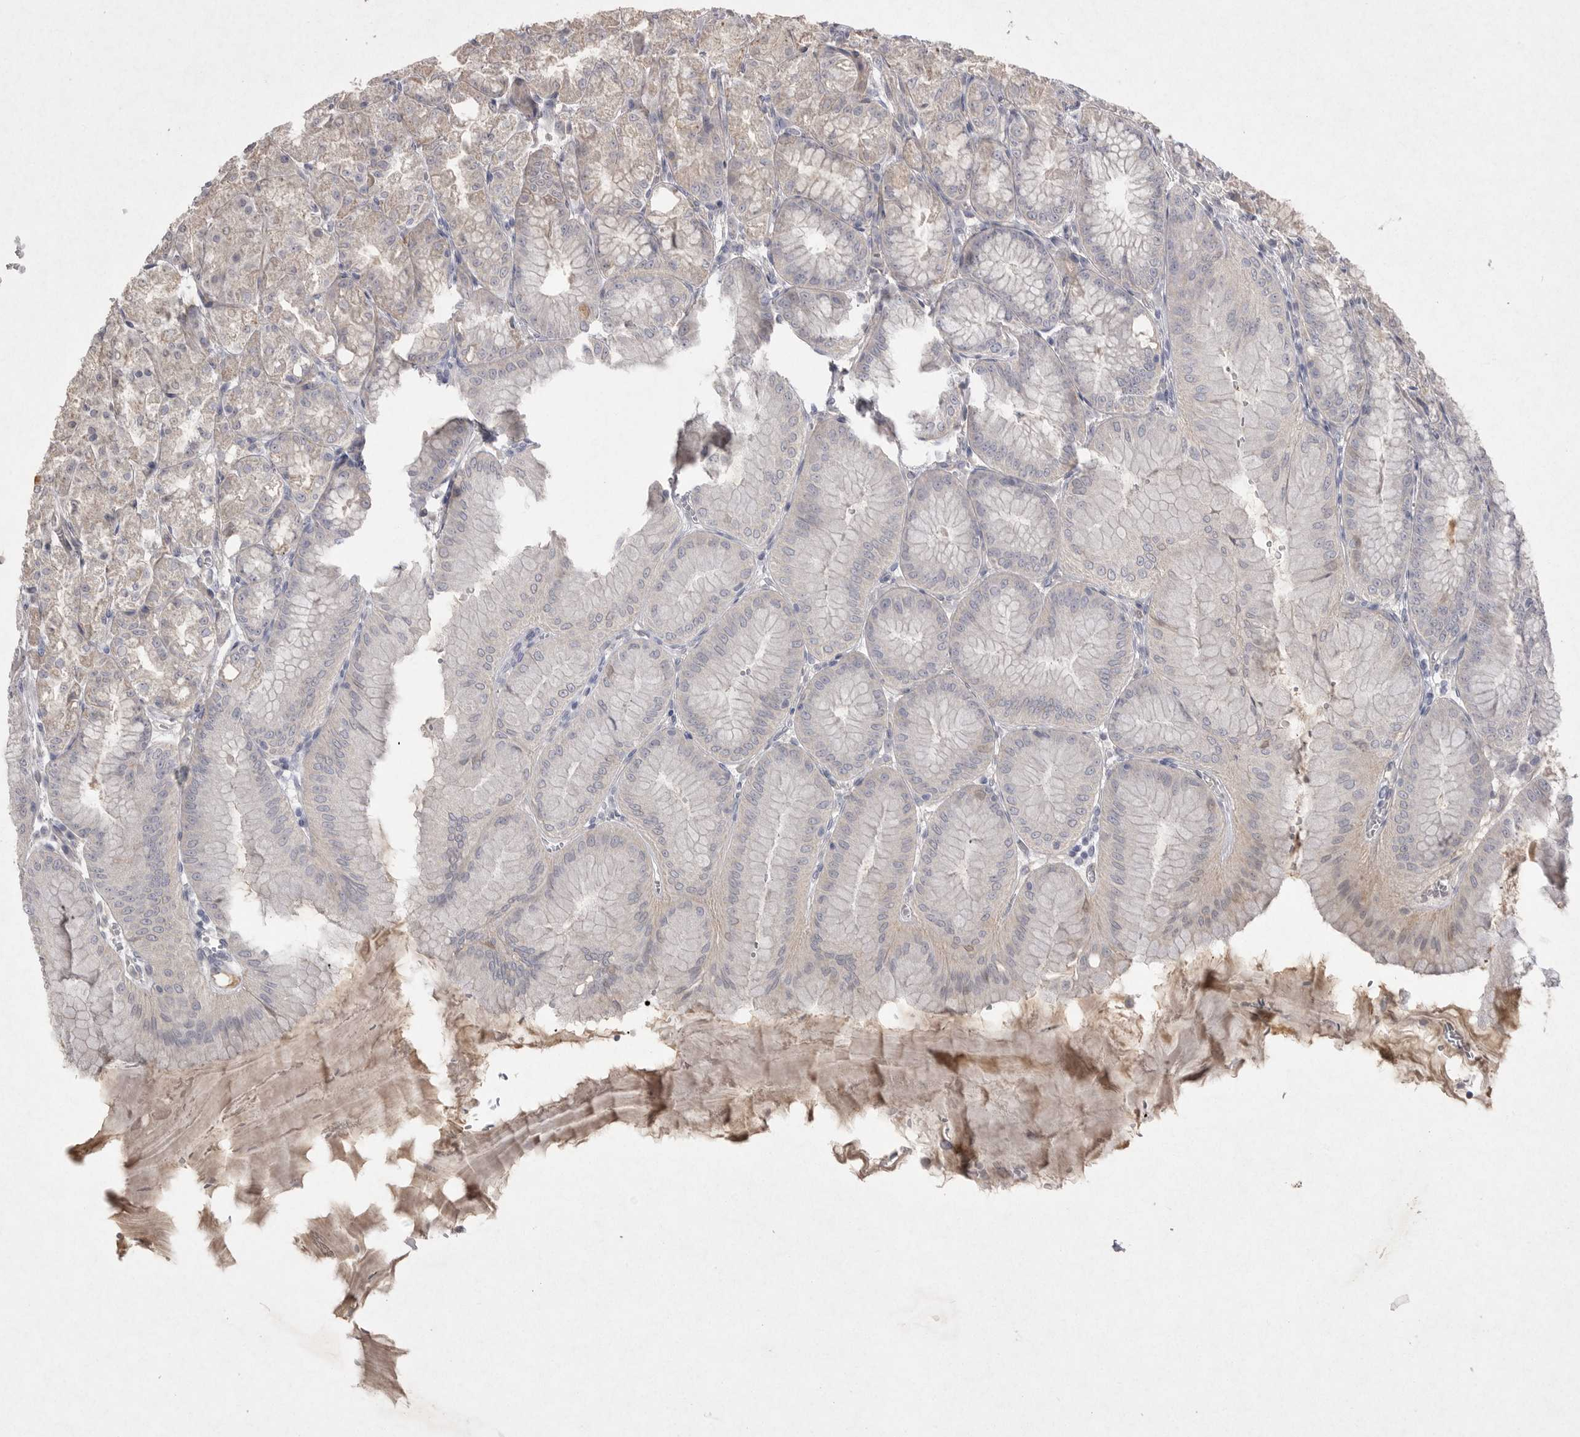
{"staining": {"intensity": "negative", "quantity": "none", "location": "none"}, "tissue": "stomach", "cell_type": "Glandular cells", "image_type": "normal", "snomed": [{"axis": "morphology", "description": "Normal tissue, NOS"}, {"axis": "topography", "description": "Stomach, lower"}], "caption": "IHC histopathology image of unremarkable human stomach stained for a protein (brown), which shows no positivity in glandular cells.", "gene": "VANGL2", "patient": {"sex": "male", "age": 71}}